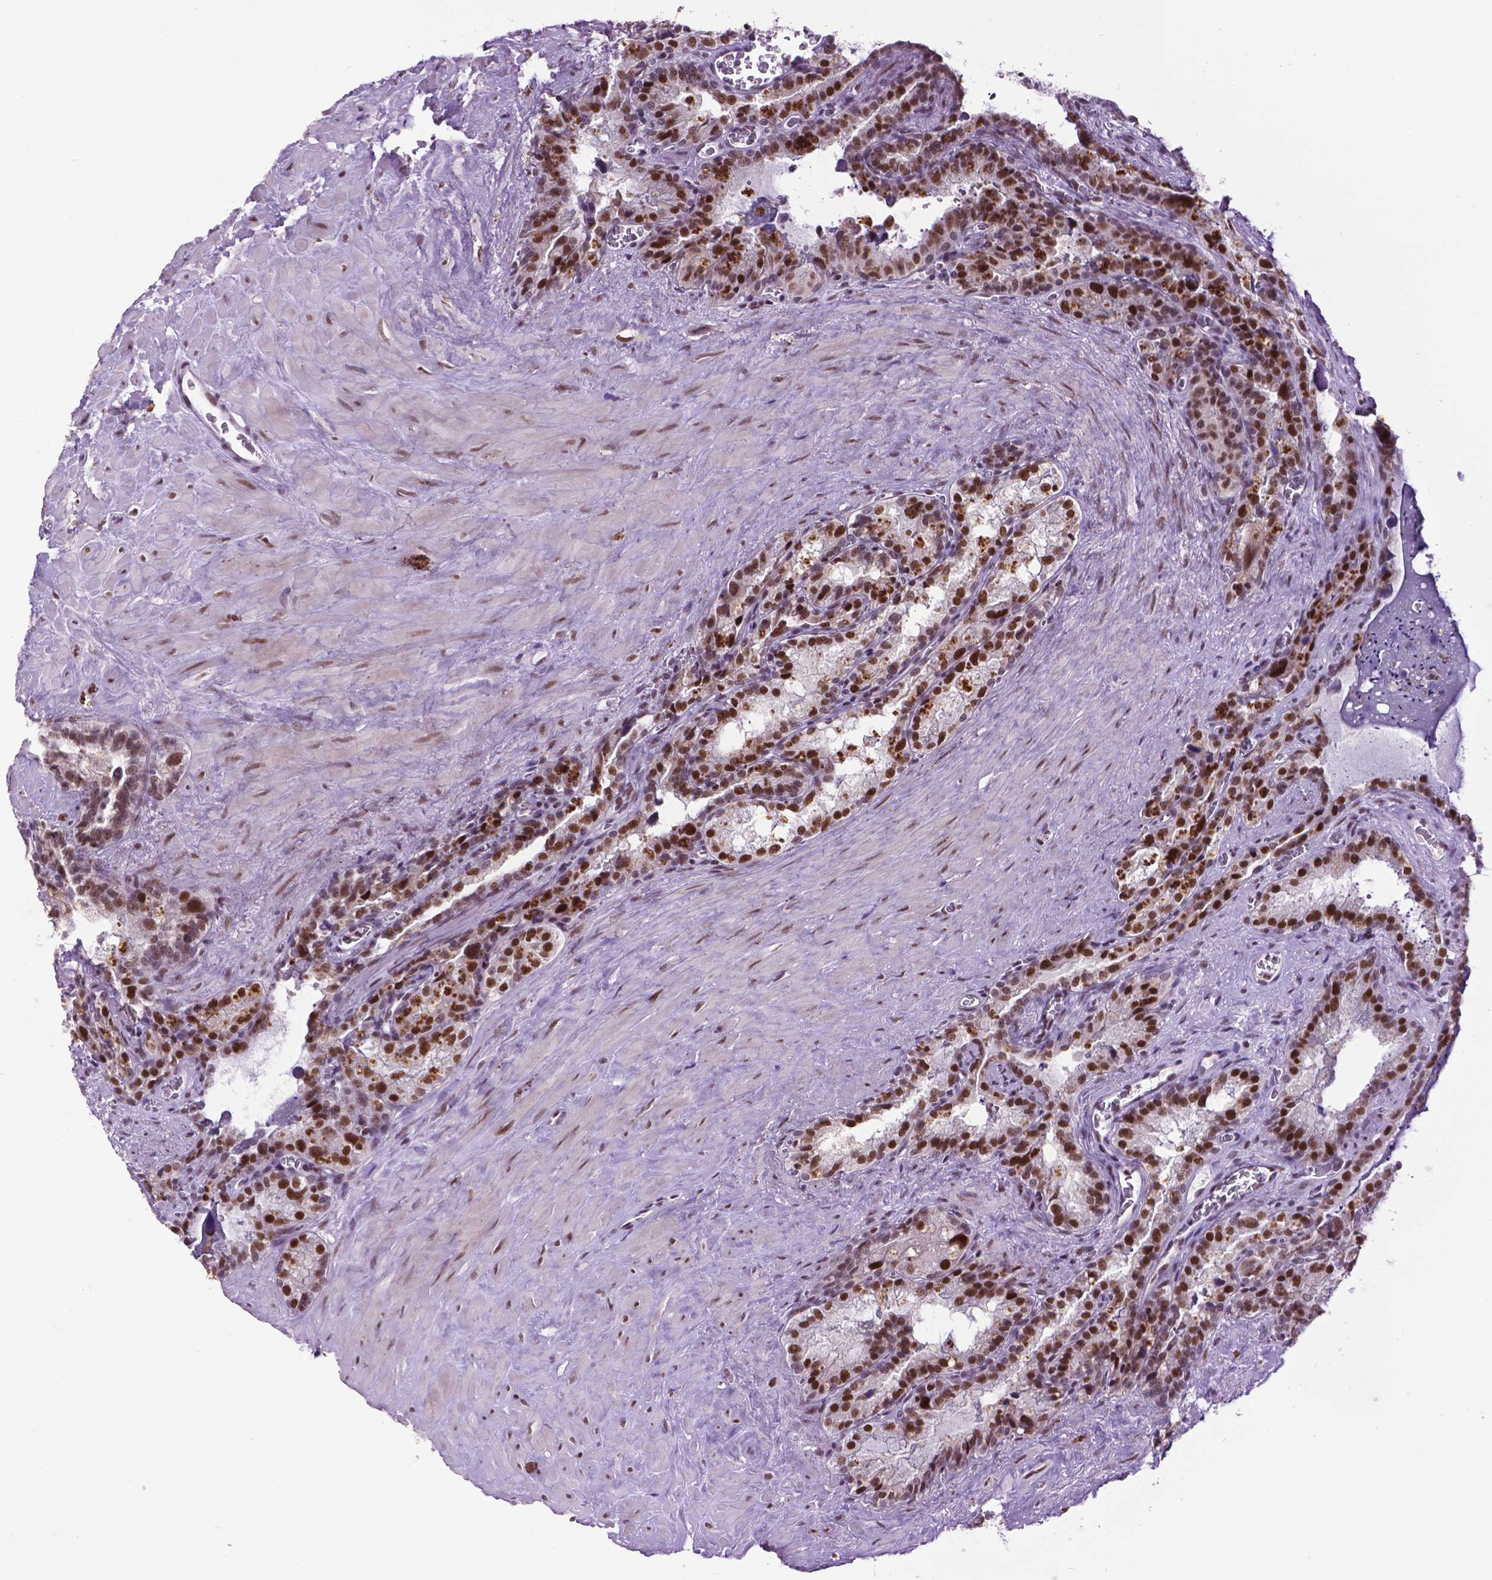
{"staining": {"intensity": "strong", "quantity": ">75%", "location": "nuclear"}, "tissue": "seminal vesicle", "cell_type": "Glandular cells", "image_type": "normal", "snomed": [{"axis": "morphology", "description": "Normal tissue, NOS"}, {"axis": "topography", "description": "Prostate"}, {"axis": "topography", "description": "Seminal veicle"}], "caption": "A high-resolution histopathology image shows IHC staining of unremarkable seminal vesicle, which displays strong nuclear staining in approximately >75% of glandular cells. (Stains: DAB in brown, nuclei in blue, Microscopy: brightfield microscopy at high magnification).", "gene": "EAF1", "patient": {"sex": "male", "age": 71}}